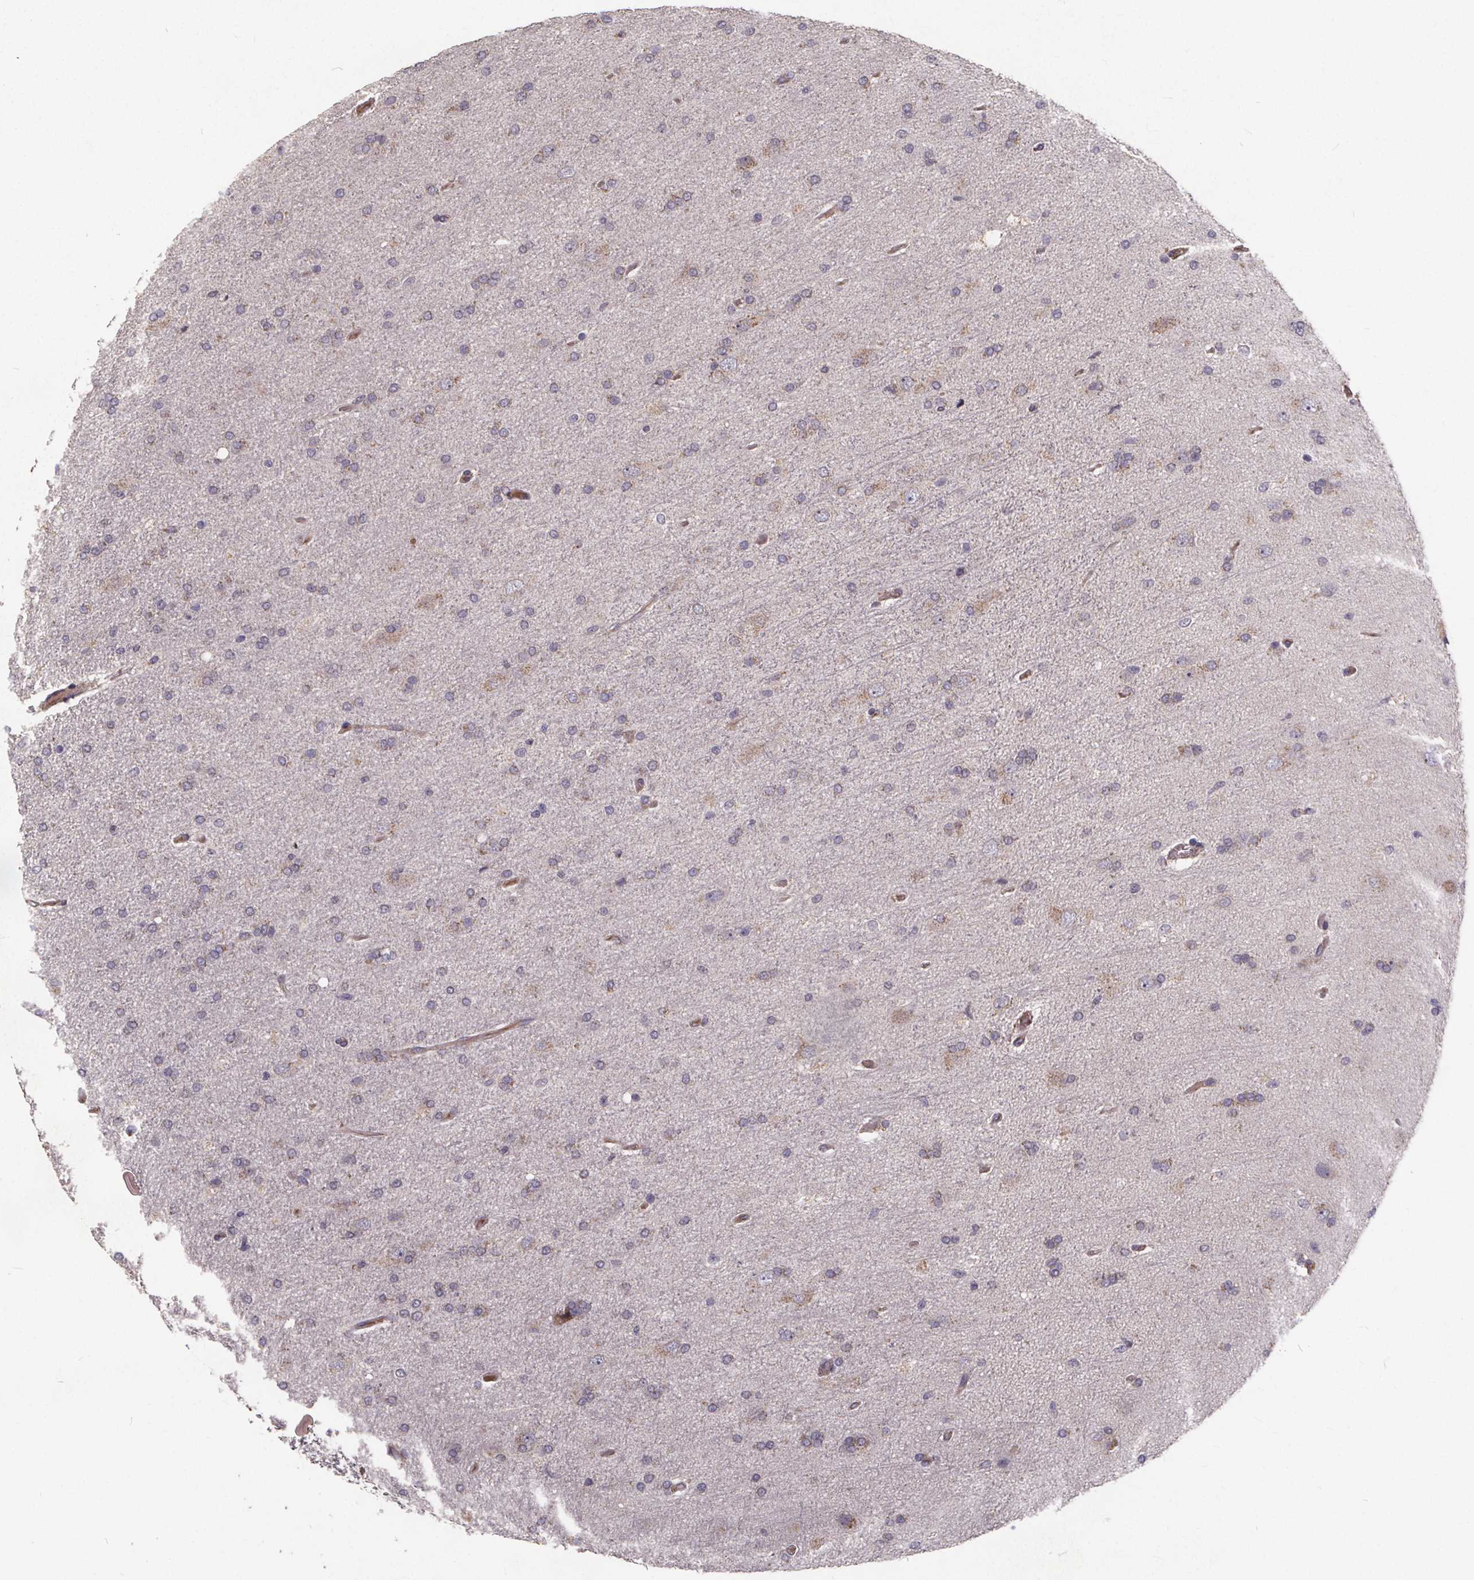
{"staining": {"intensity": "negative", "quantity": "none", "location": "none"}, "tissue": "glioma", "cell_type": "Tumor cells", "image_type": "cancer", "snomed": [{"axis": "morphology", "description": "Glioma, malignant, High grade"}, {"axis": "topography", "description": "Cerebral cortex"}], "caption": "This is an immunohistochemistry (IHC) micrograph of human malignant glioma (high-grade). There is no positivity in tumor cells.", "gene": "YME1L1", "patient": {"sex": "male", "age": 70}}